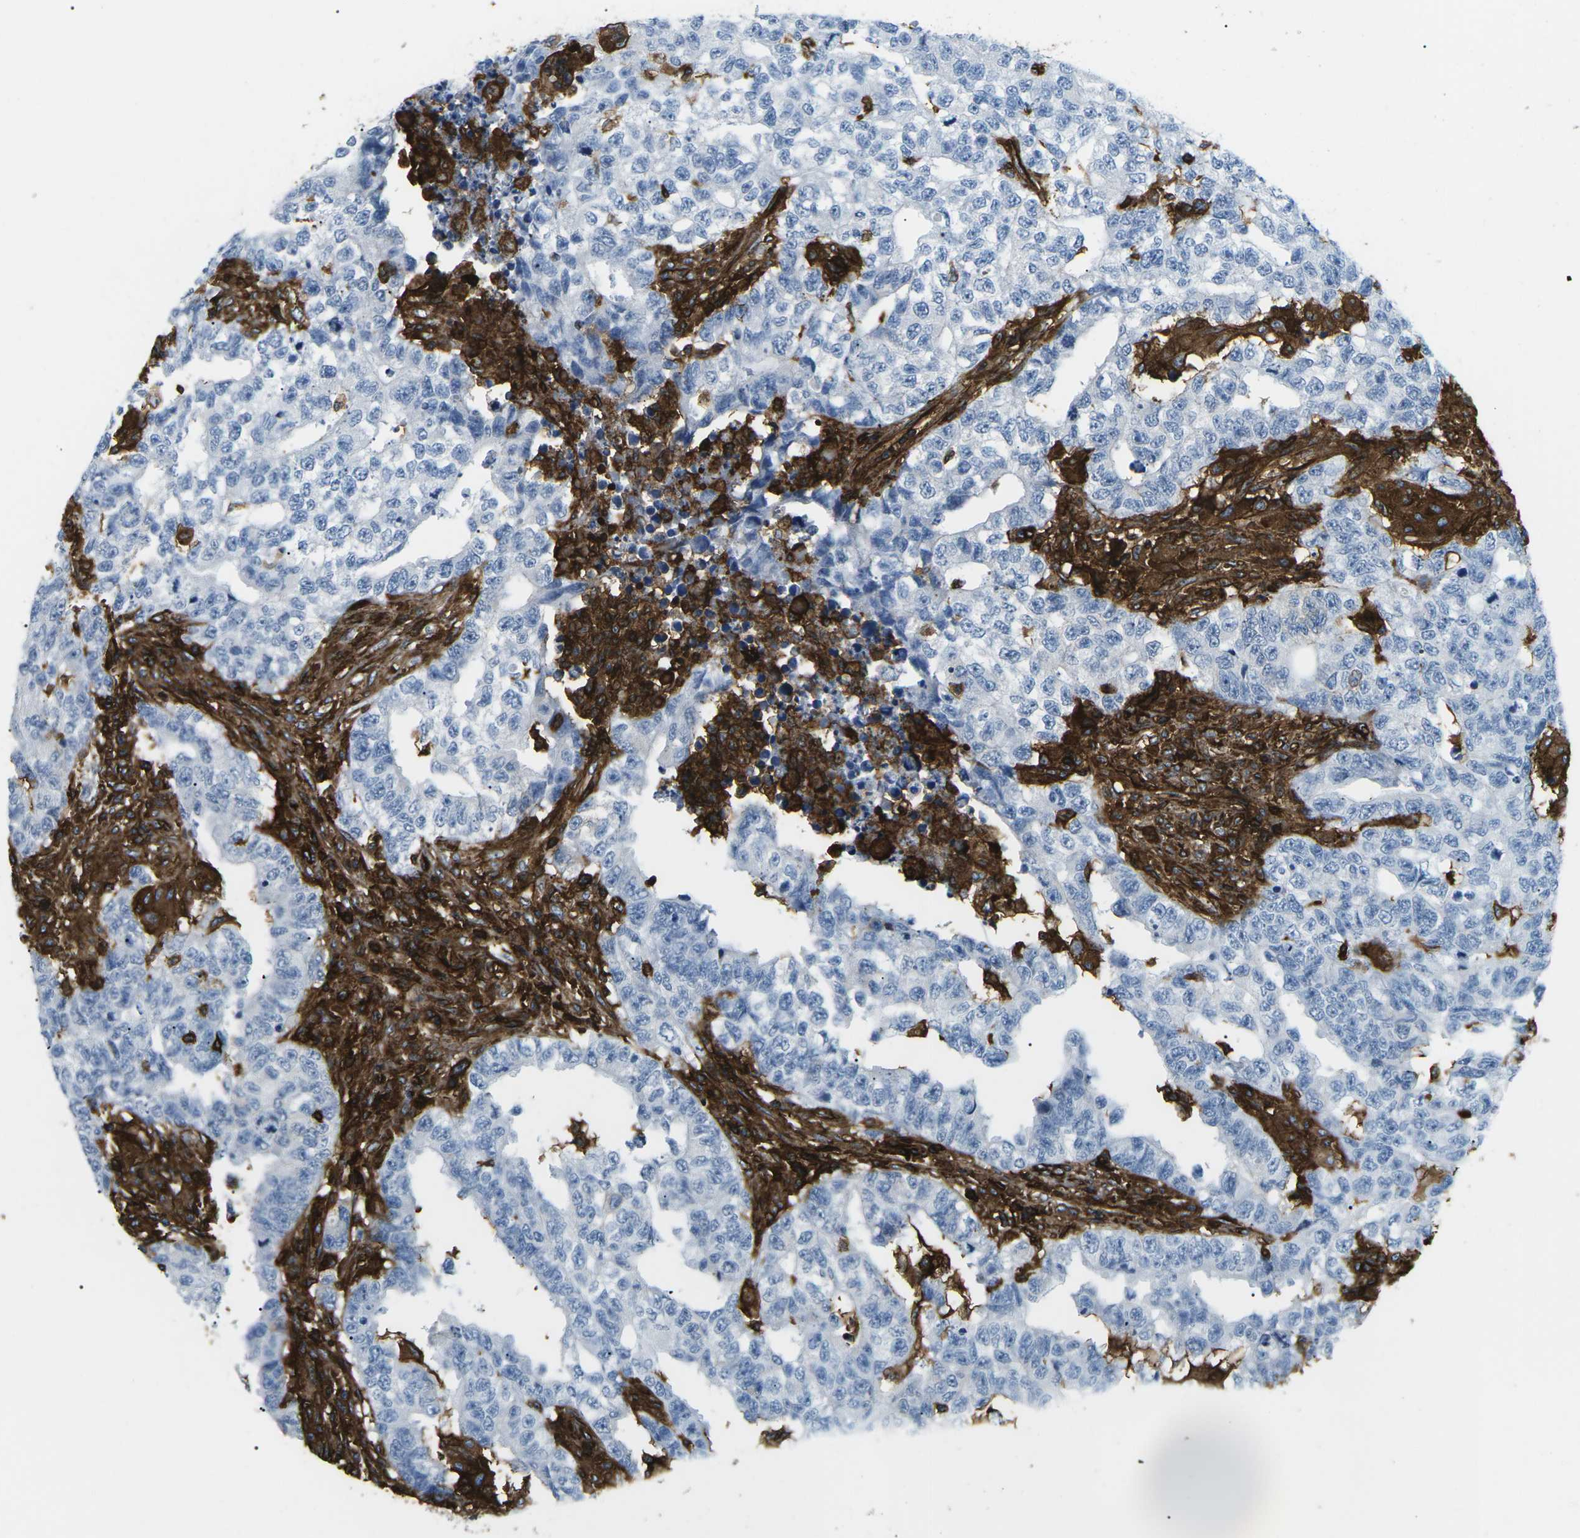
{"staining": {"intensity": "negative", "quantity": "none", "location": "none"}, "tissue": "testis cancer", "cell_type": "Tumor cells", "image_type": "cancer", "snomed": [{"axis": "morphology", "description": "Carcinoma, Embryonal, NOS"}, {"axis": "topography", "description": "Testis"}], "caption": "Immunohistochemical staining of human testis cancer (embryonal carcinoma) demonstrates no significant positivity in tumor cells. (DAB IHC visualized using brightfield microscopy, high magnification).", "gene": "HLA-B", "patient": {"sex": "male", "age": 21}}